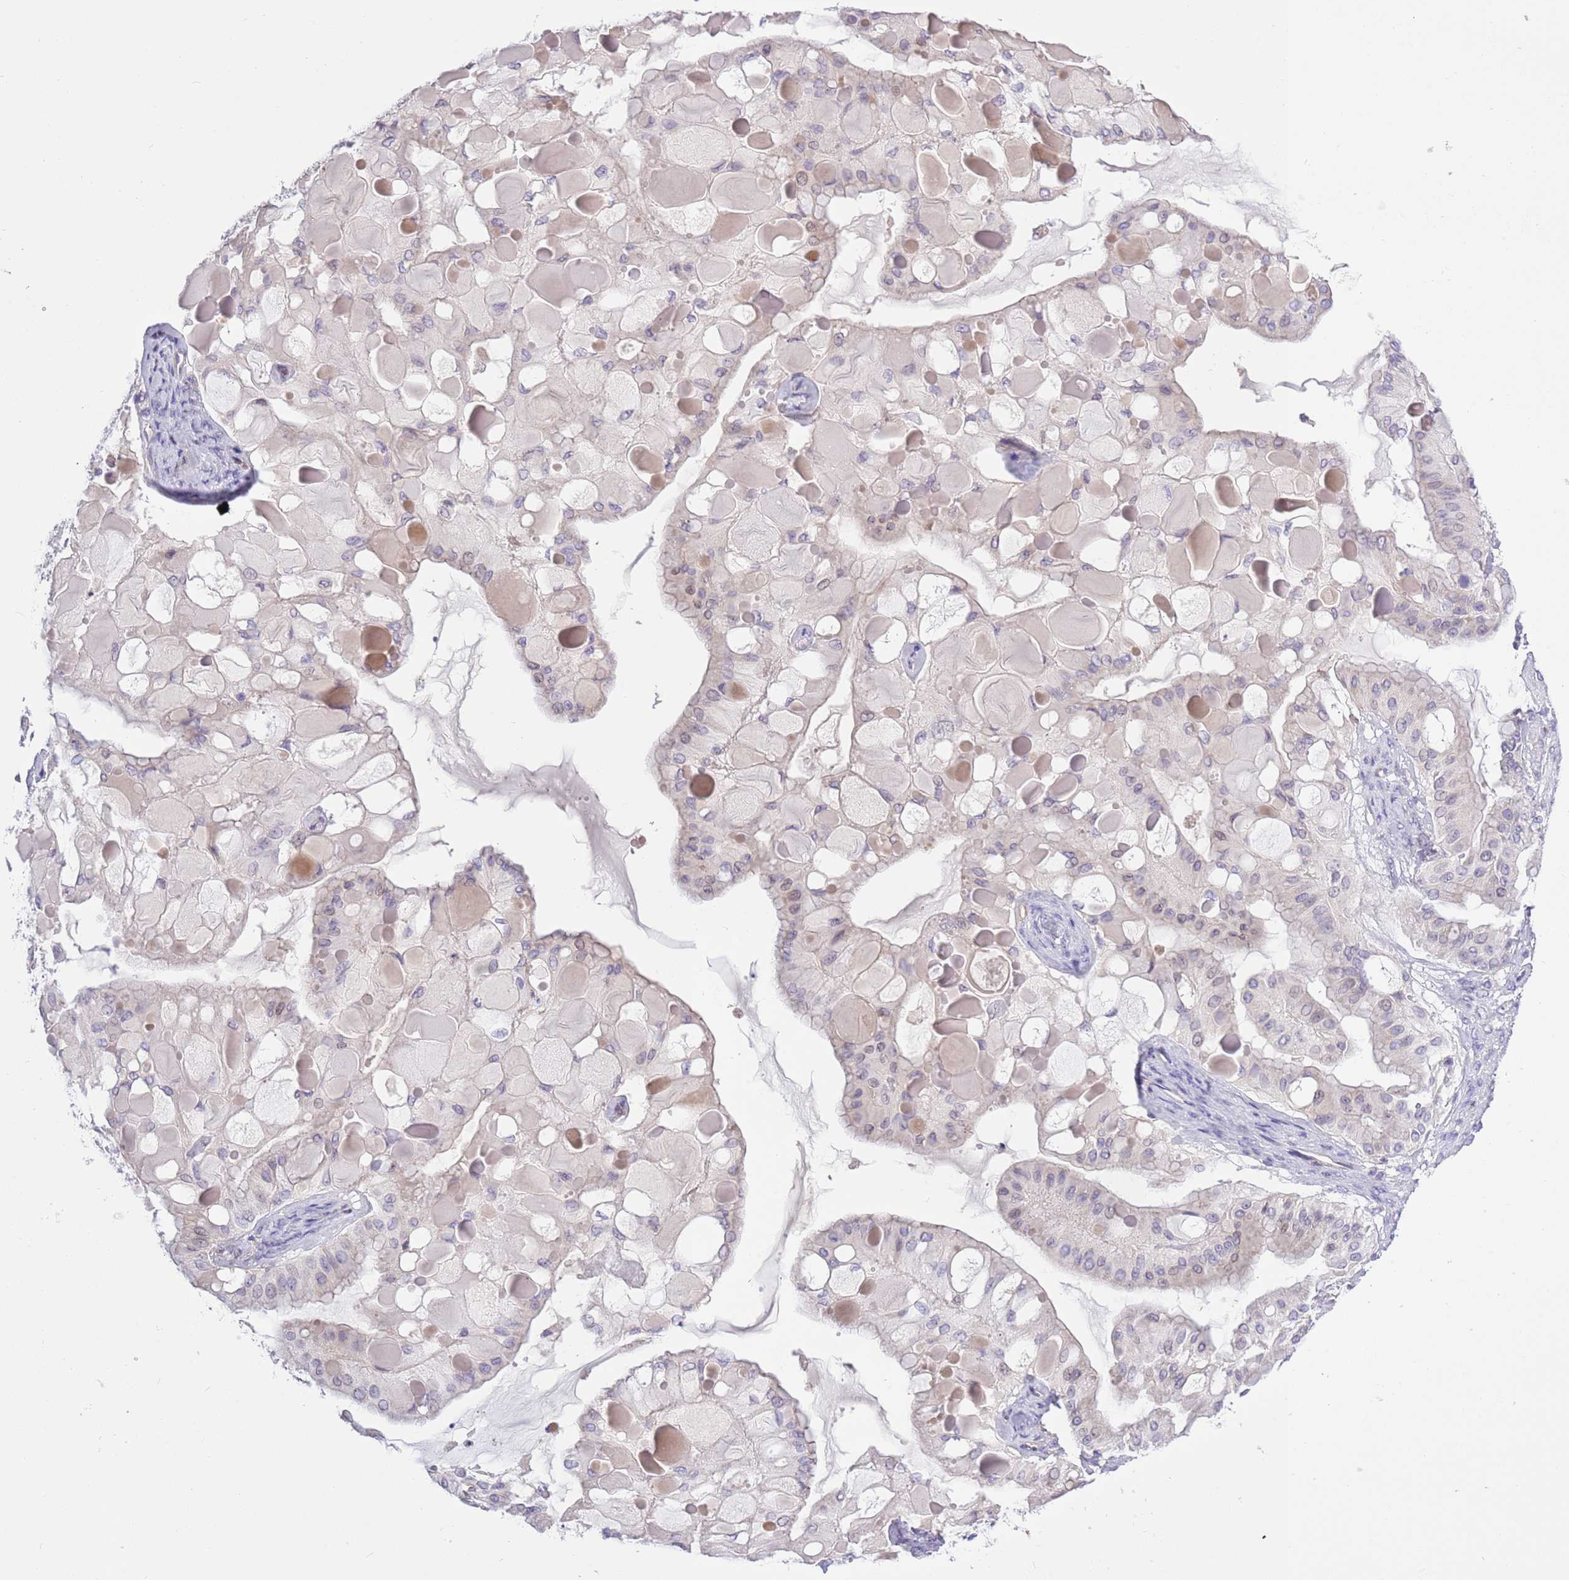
{"staining": {"intensity": "weak", "quantity": "<25%", "location": "nuclear"}, "tissue": "ovarian cancer", "cell_type": "Tumor cells", "image_type": "cancer", "snomed": [{"axis": "morphology", "description": "Cystadenocarcinoma, mucinous, NOS"}, {"axis": "topography", "description": "Ovary"}], "caption": "Immunohistochemistry (IHC) photomicrograph of ovarian cancer stained for a protein (brown), which reveals no expression in tumor cells.", "gene": "NET1", "patient": {"sex": "female", "age": 61}}